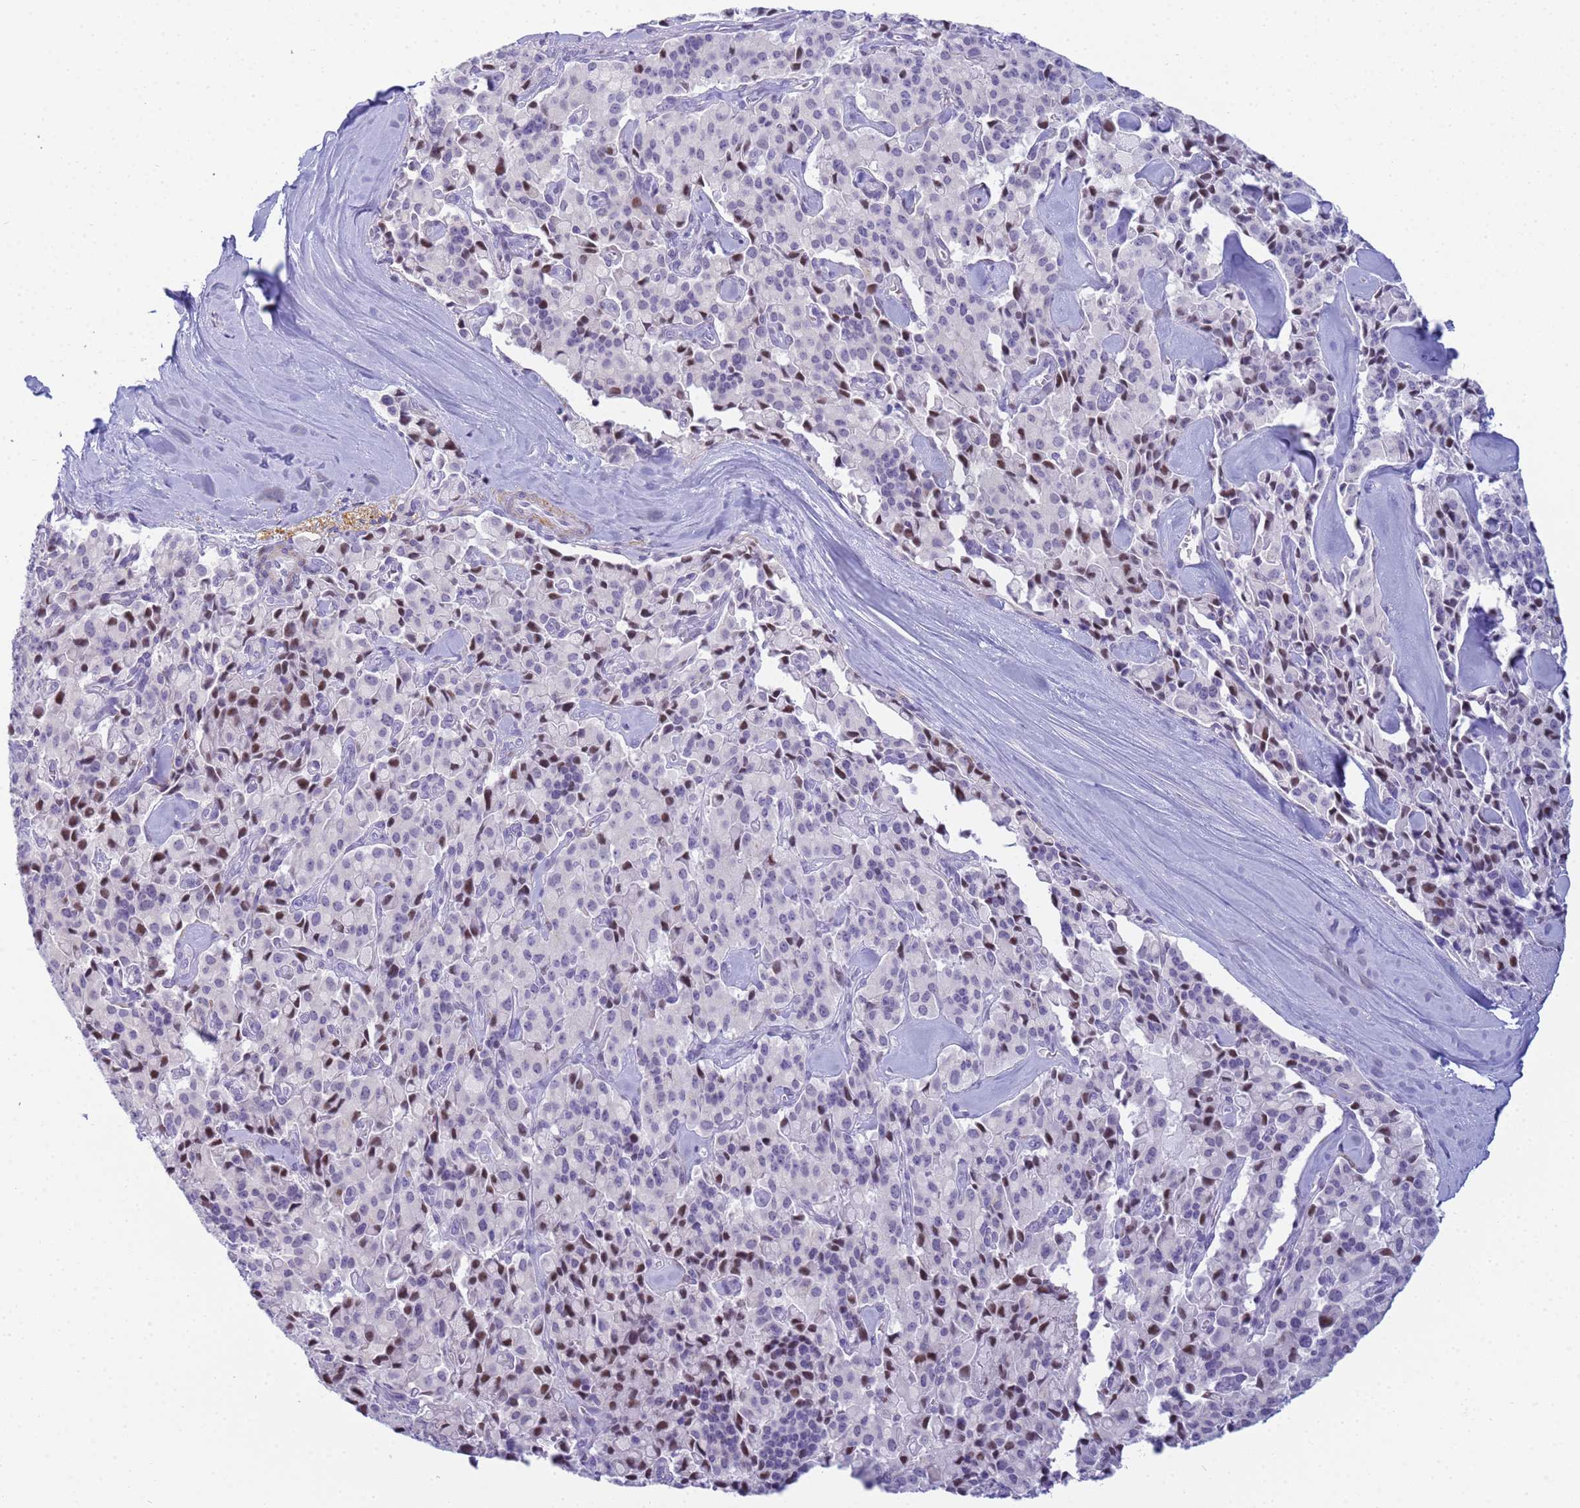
{"staining": {"intensity": "negative", "quantity": "none", "location": "none"}, "tissue": "pancreatic cancer", "cell_type": "Tumor cells", "image_type": "cancer", "snomed": [{"axis": "morphology", "description": "Adenocarcinoma, NOS"}, {"axis": "topography", "description": "Pancreas"}], "caption": "Immunohistochemistry micrograph of neoplastic tissue: adenocarcinoma (pancreatic) stained with DAB (3,3'-diaminobenzidine) demonstrates no significant protein expression in tumor cells. Brightfield microscopy of IHC stained with DAB (3,3'-diaminobenzidine) (brown) and hematoxylin (blue), captured at high magnification.", "gene": "SNX20", "patient": {"sex": "male", "age": 65}}